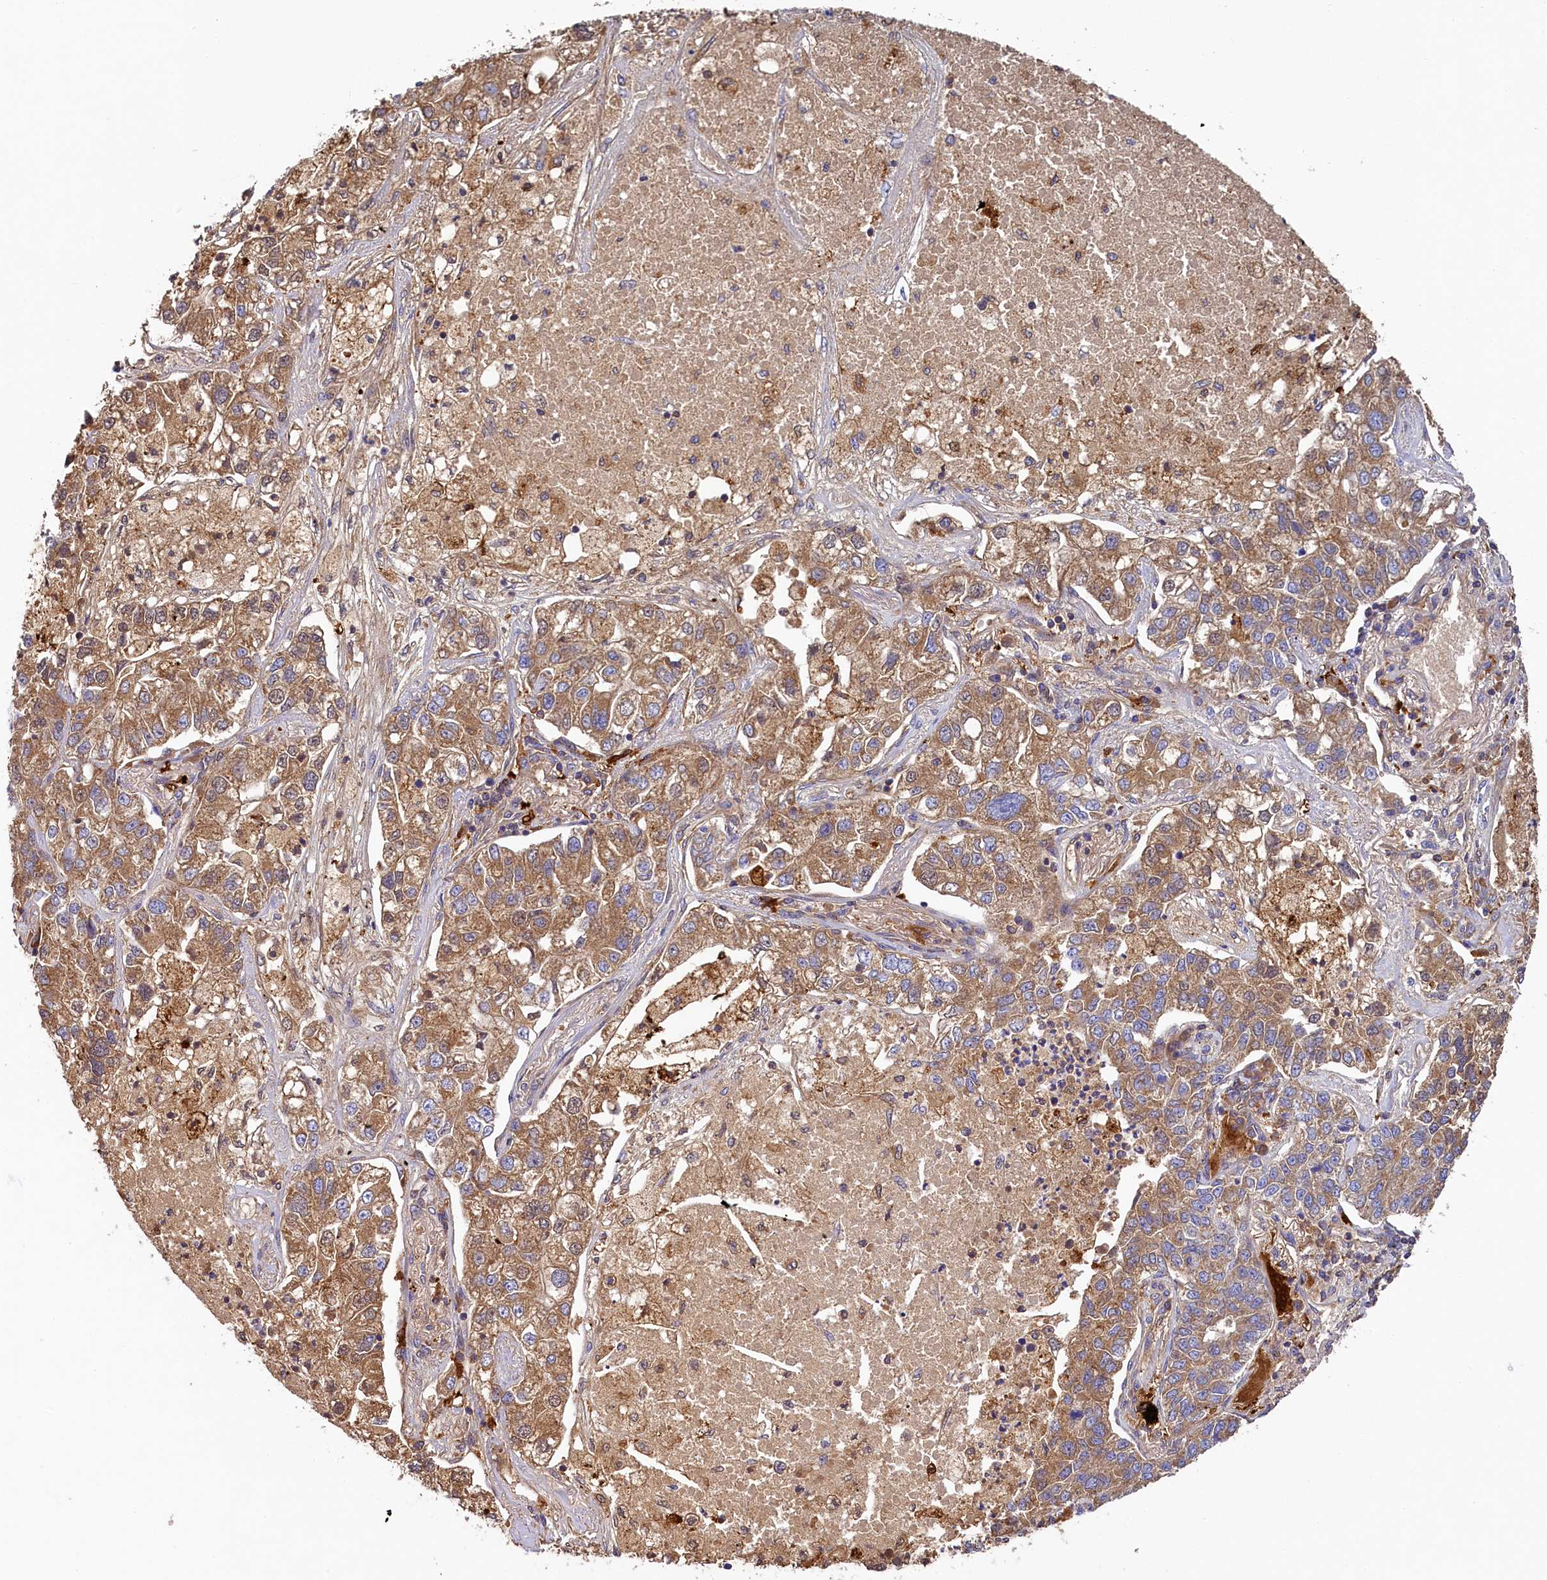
{"staining": {"intensity": "moderate", "quantity": ">75%", "location": "cytoplasmic/membranous"}, "tissue": "lung cancer", "cell_type": "Tumor cells", "image_type": "cancer", "snomed": [{"axis": "morphology", "description": "Adenocarcinoma, NOS"}, {"axis": "topography", "description": "Lung"}], "caption": "This is a histology image of immunohistochemistry (IHC) staining of lung adenocarcinoma, which shows moderate staining in the cytoplasmic/membranous of tumor cells.", "gene": "SEC31B", "patient": {"sex": "male", "age": 49}}